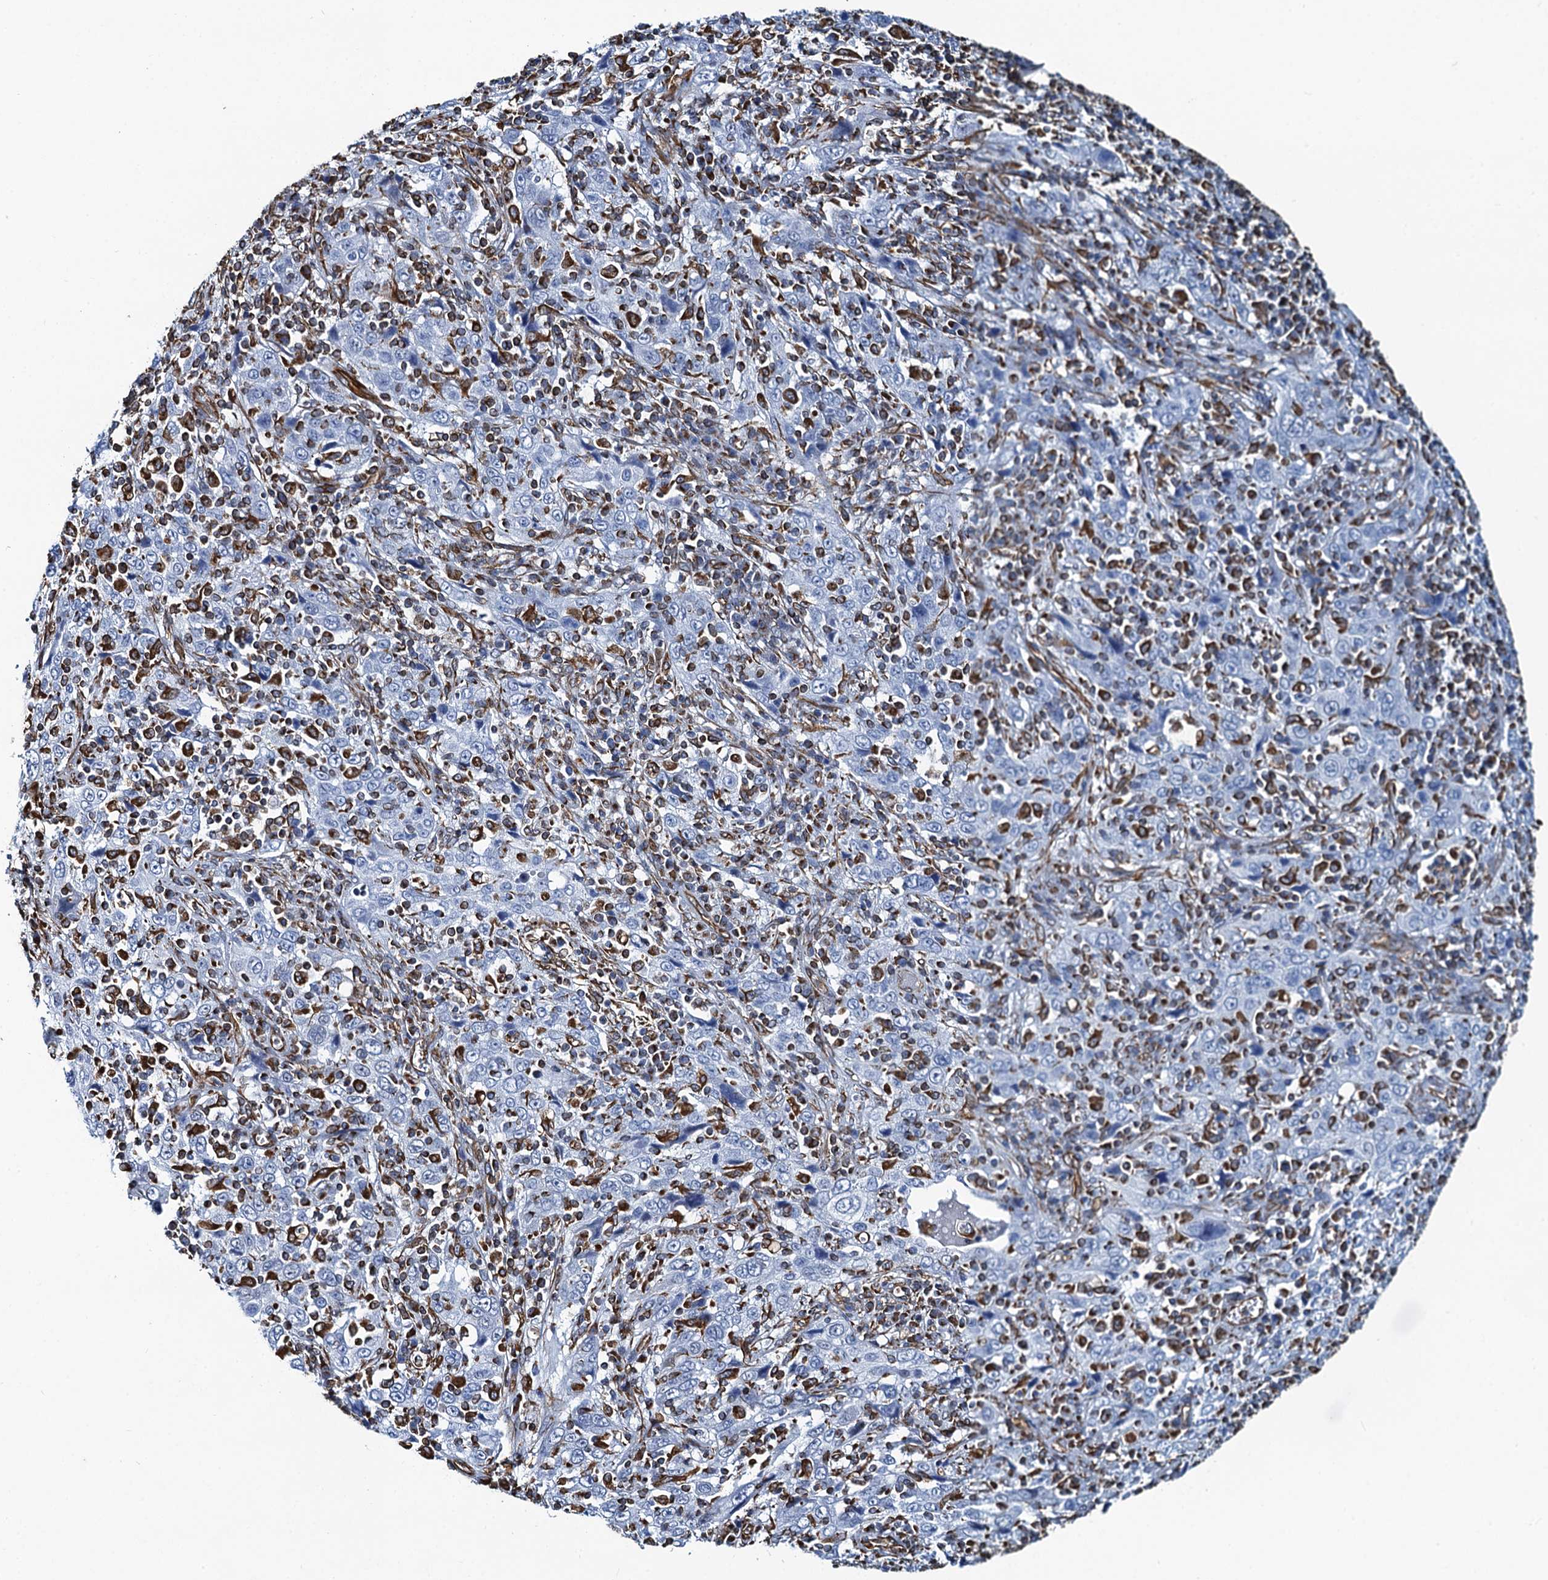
{"staining": {"intensity": "negative", "quantity": "none", "location": "none"}, "tissue": "cervical cancer", "cell_type": "Tumor cells", "image_type": "cancer", "snomed": [{"axis": "morphology", "description": "Squamous cell carcinoma, NOS"}, {"axis": "topography", "description": "Cervix"}], "caption": "Protein analysis of cervical cancer (squamous cell carcinoma) shows no significant expression in tumor cells. (DAB (3,3'-diaminobenzidine) IHC, high magnification).", "gene": "PGM2", "patient": {"sex": "female", "age": 46}}